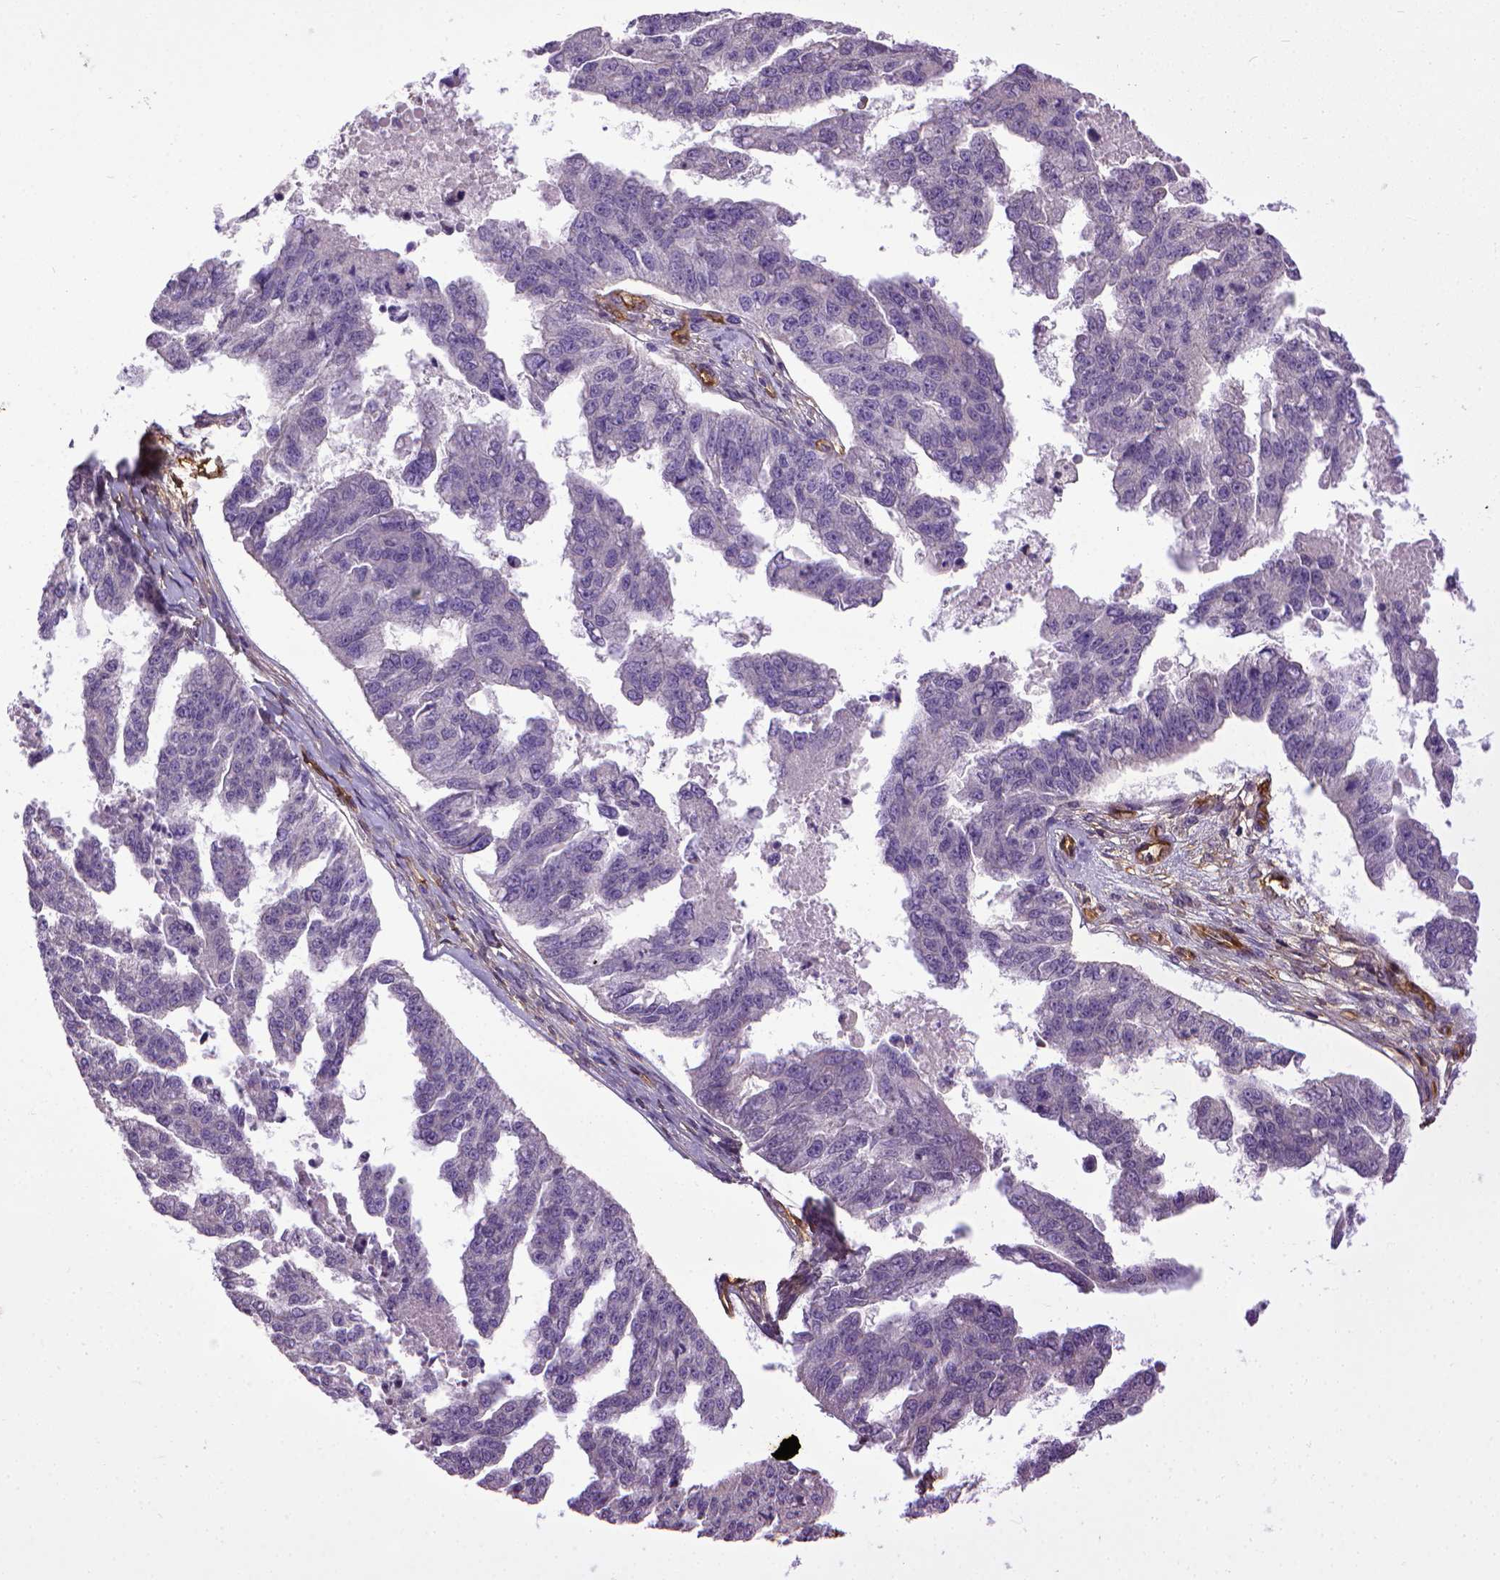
{"staining": {"intensity": "negative", "quantity": "none", "location": "none"}, "tissue": "ovarian cancer", "cell_type": "Tumor cells", "image_type": "cancer", "snomed": [{"axis": "morphology", "description": "Cystadenocarcinoma, serous, NOS"}, {"axis": "topography", "description": "Ovary"}], "caption": "The immunohistochemistry (IHC) image has no significant positivity in tumor cells of ovarian cancer tissue.", "gene": "ENG", "patient": {"sex": "female", "age": 58}}